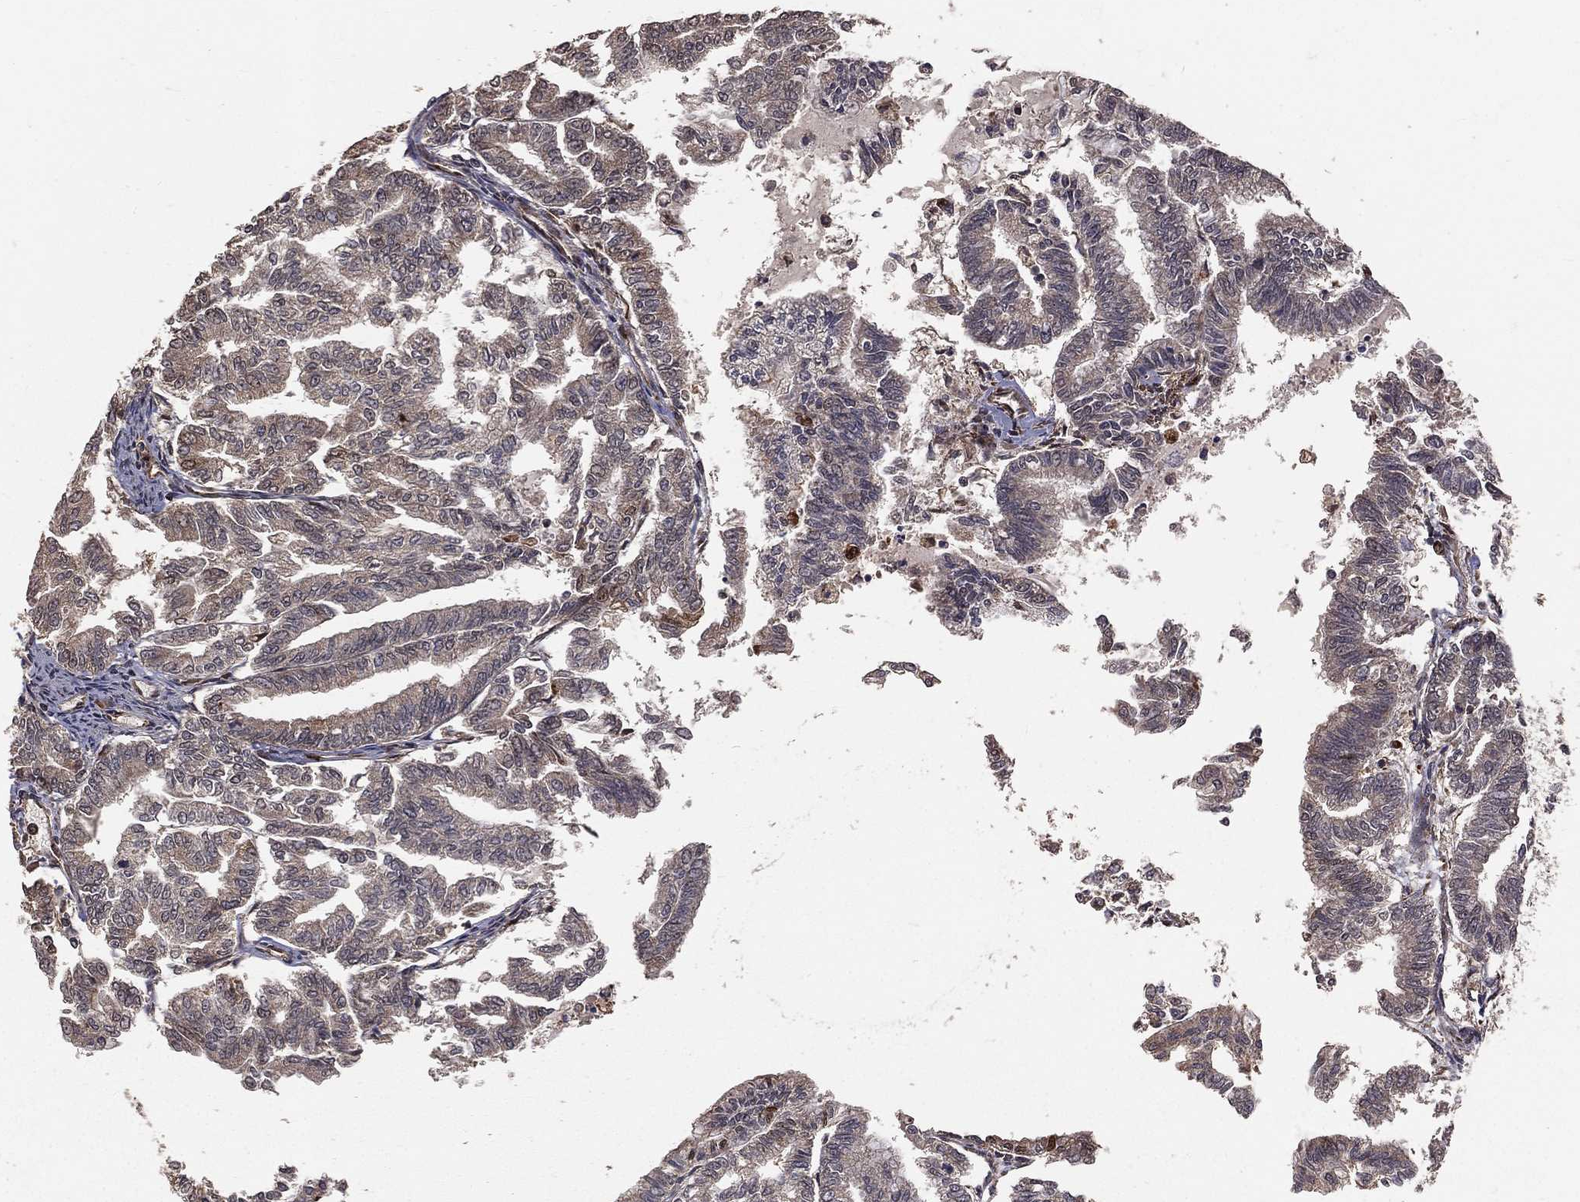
{"staining": {"intensity": "negative", "quantity": "none", "location": "none"}, "tissue": "endometrial cancer", "cell_type": "Tumor cells", "image_type": "cancer", "snomed": [{"axis": "morphology", "description": "Adenocarcinoma, NOS"}, {"axis": "topography", "description": "Endometrium"}], "caption": "Endometrial cancer (adenocarcinoma) stained for a protein using IHC exhibits no staining tumor cells.", "gene": "MAPK1", "patient": {"sex": "female", "age": 79}}